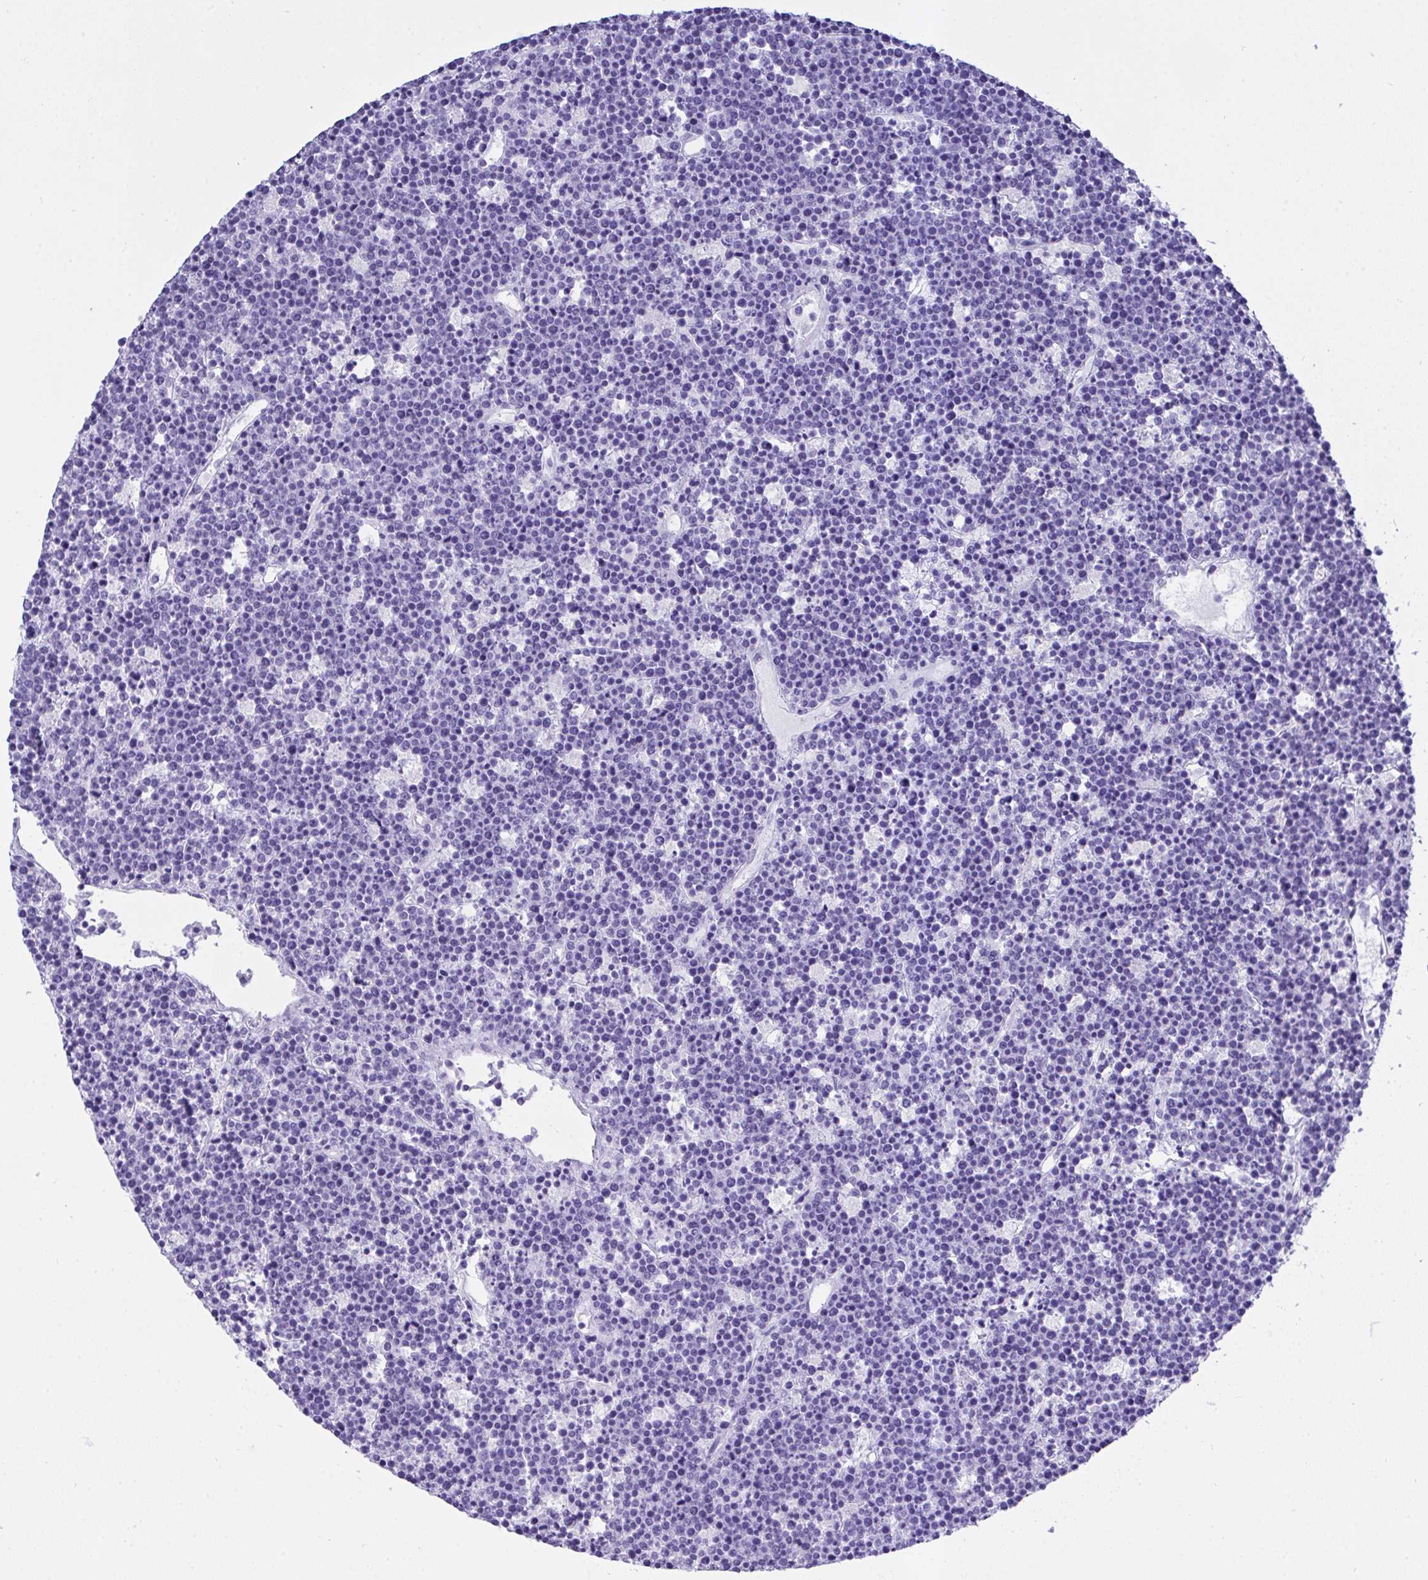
{"staining": {"intensity": "negative", "quantity": "none", "location": "none"}, "tissue": "lymphoma", "cell_type": "Tumor cells", "image_type": "cancer", "snomed": [{"axis": "morphology", "description": "Malignant lymphoma, non-Hodgkin's type, High grade"}, {"axis": "topography", "description": "Ovary"}], "caption": "The IHC histopathology image has no significant expression in tumor cells of high-grade malignant lymphoma, non-Hodgkin's type tissue. (Brightfield microscopy of DAB (3,3'-diaminobenzidine) IHC at high magnification).", "gene": "AKR1D1", "patient": {"sex": "female", "age": 56}}